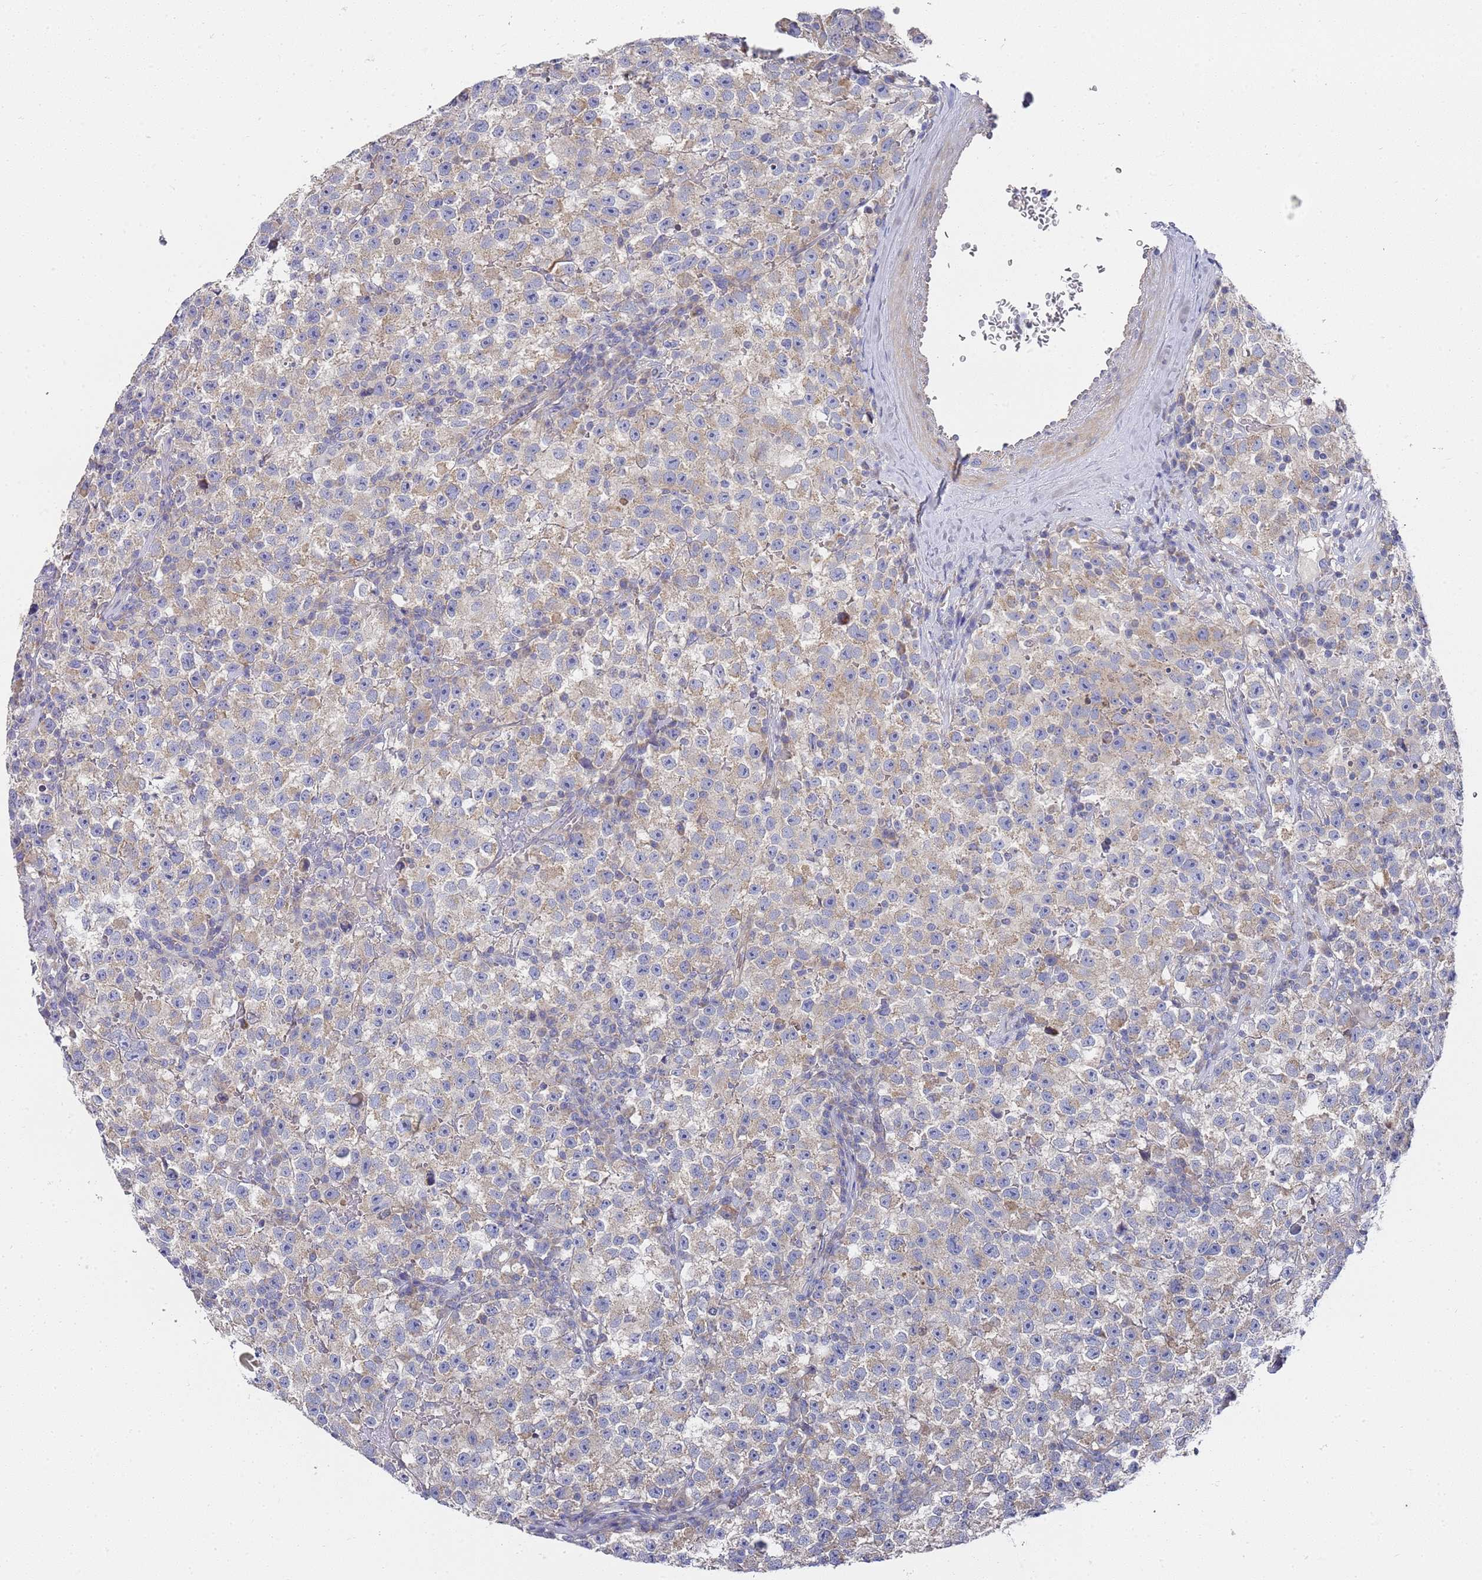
{"staining": {"intensity": "weak", "quantity": ">75%", "location": "cytoplasmic/membranous"}, "tissue": "testis cancer", "cell_type": "Tumor cells", "image_type": "cancer", "snomed": [{"axis": "morphology", "description": "Seminoma, NOS"}, {"axis": "topography", "description": "Testis"}], "caption": "This micrograph displays immunohistochemistry staining of testis cancer (seminoma), with low weak cytoplasmic/membranous positivity in approximately >75% of tumor cells.", "gene": "SCAPER", "patient": {"sex": "male", "age": 22}}